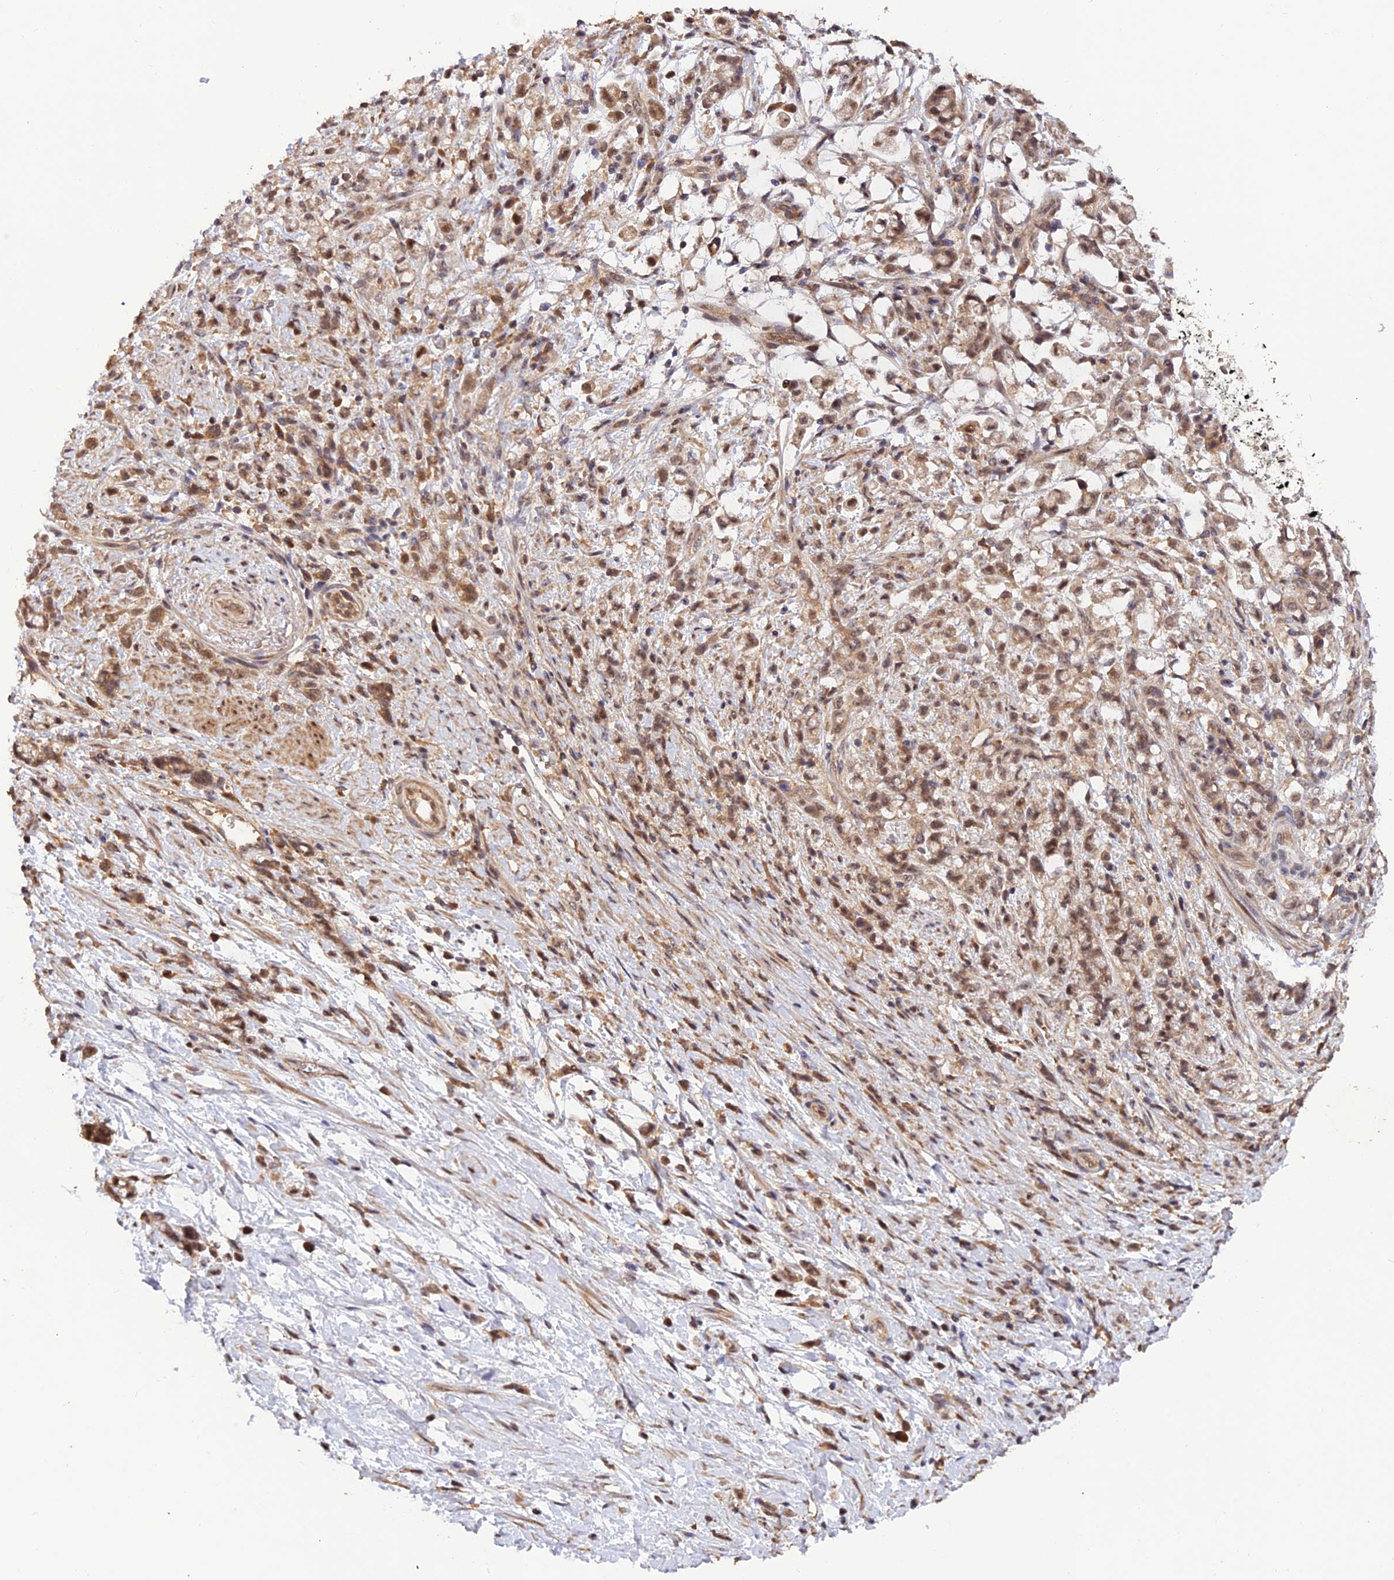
{"staining": {"intensity": "moderate", "quantity": ">75%", "location": "cytoplasmic/membranous,nuclear"}, "tissue": "stomach cancer", "cell_type": "Tumor cells", "image_type": "cancer", "snomed": [{"axis": "morphology", "description": "Adenocarcinoma, NOS"}, {"axis": "topography", "description": "Stomach"}], "caption": "IHC (DAB) staining of human adenocarcinoma (stomach) reveals moderate cytoplasmic/membranous and nuclear protein expression in about >75% of tumor cells. (Brightfield microscopy of DAB IHC at high magnification).", "gene": "REV1", "patient": {"sex": "female", "age": 60}}